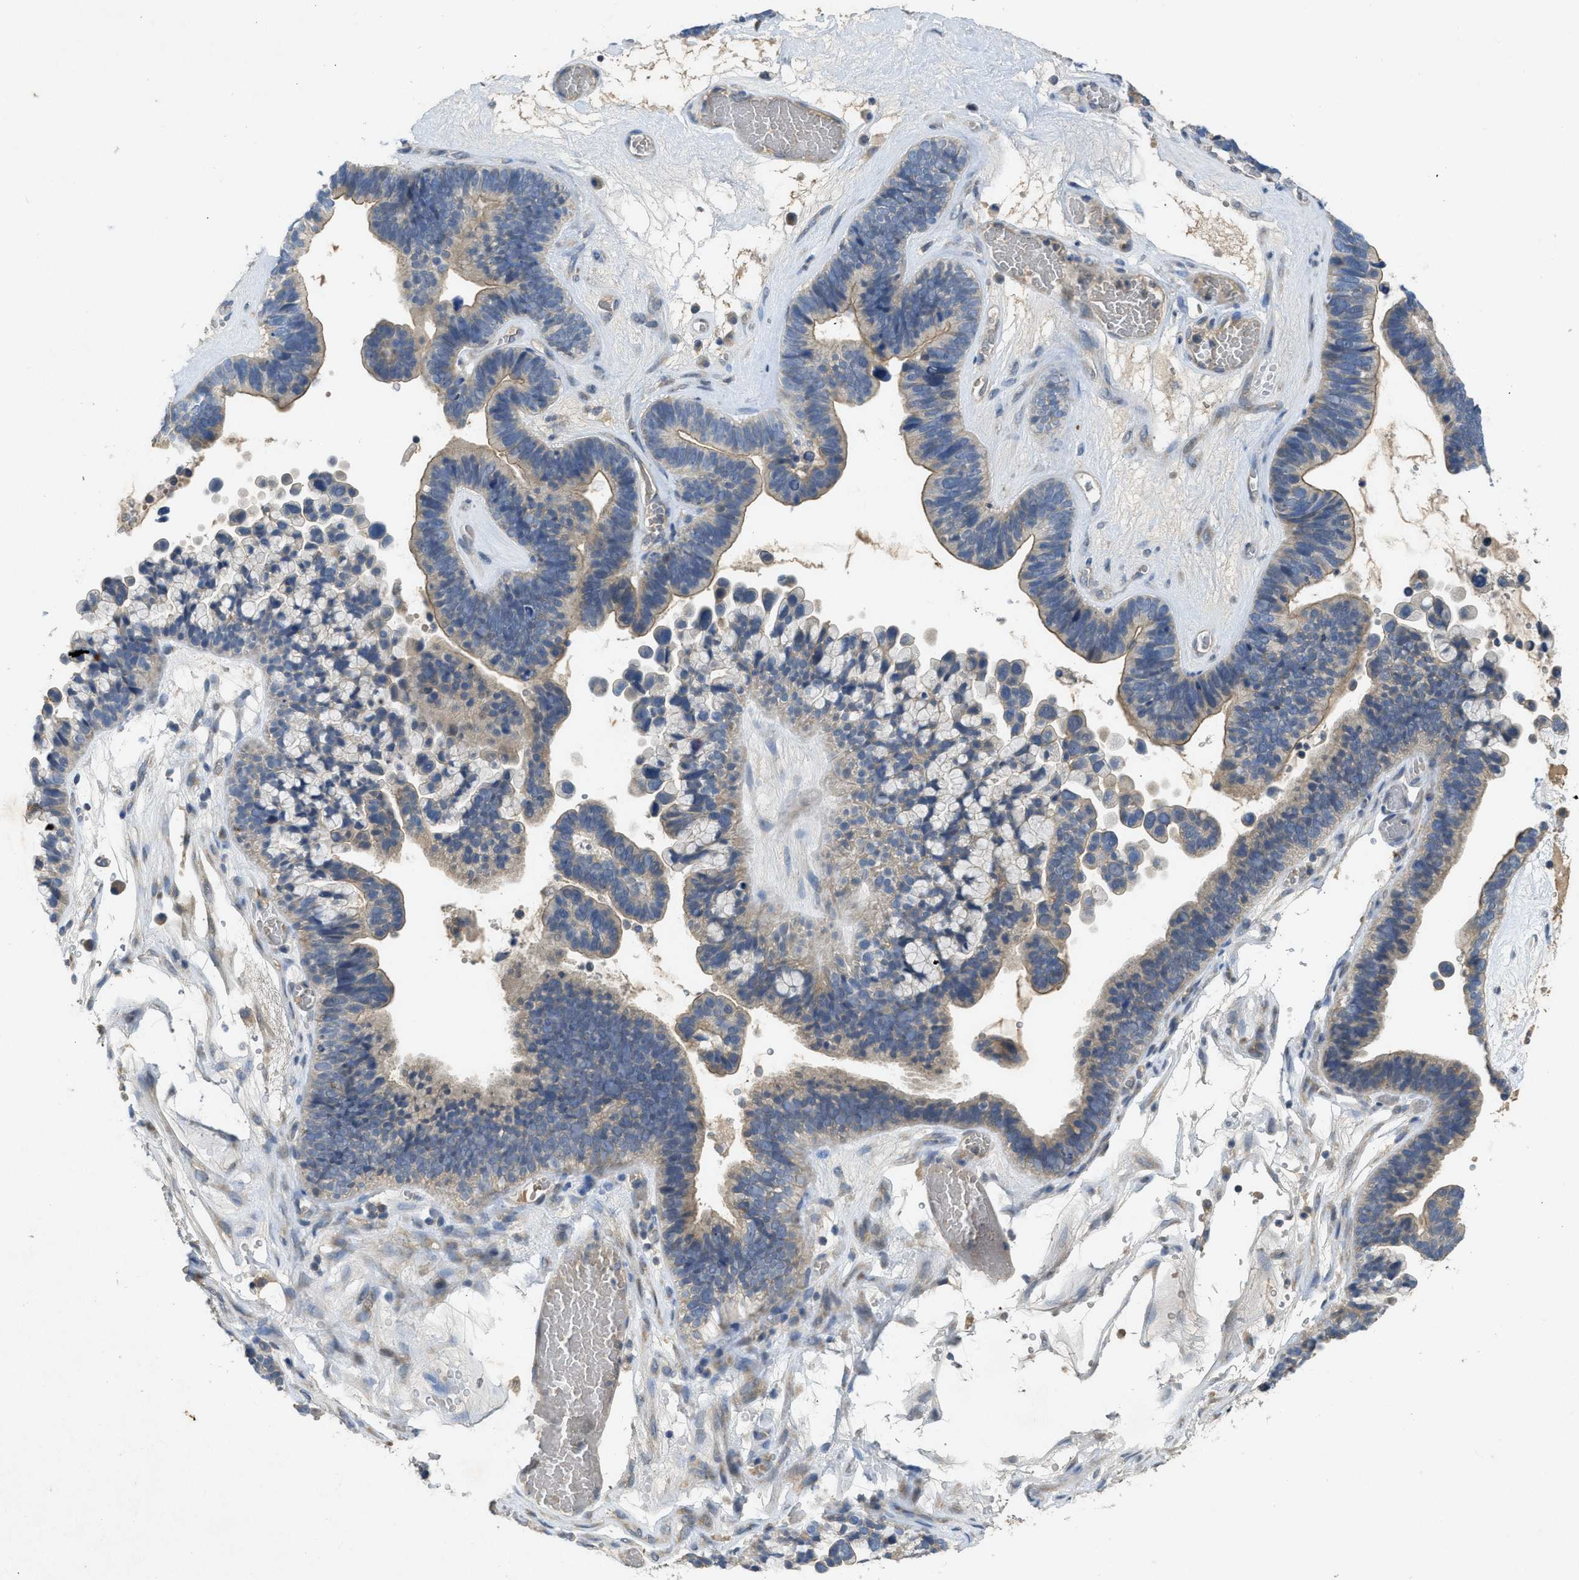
{"staining": {"intensity": "weak", "quantity": "<25%", "location": "cytoplasmic/membranous"}, "tissue": "ovarian cancer", "cell_type": "Tumor cells", "image_type": "cancer", "snomed": [{"axis": "morphology", "description": "Cystadenocarcinoma, serous, NOS"}, {"axis": "topography", "description": "Ovary"}], "caption": "Protein analysis of serous cystadenocarcinoma (ovarian) displays no significant positivity in tumor cells.", "gene": "PPP3CA", "patient": {"sex": "female", "age": 56}}